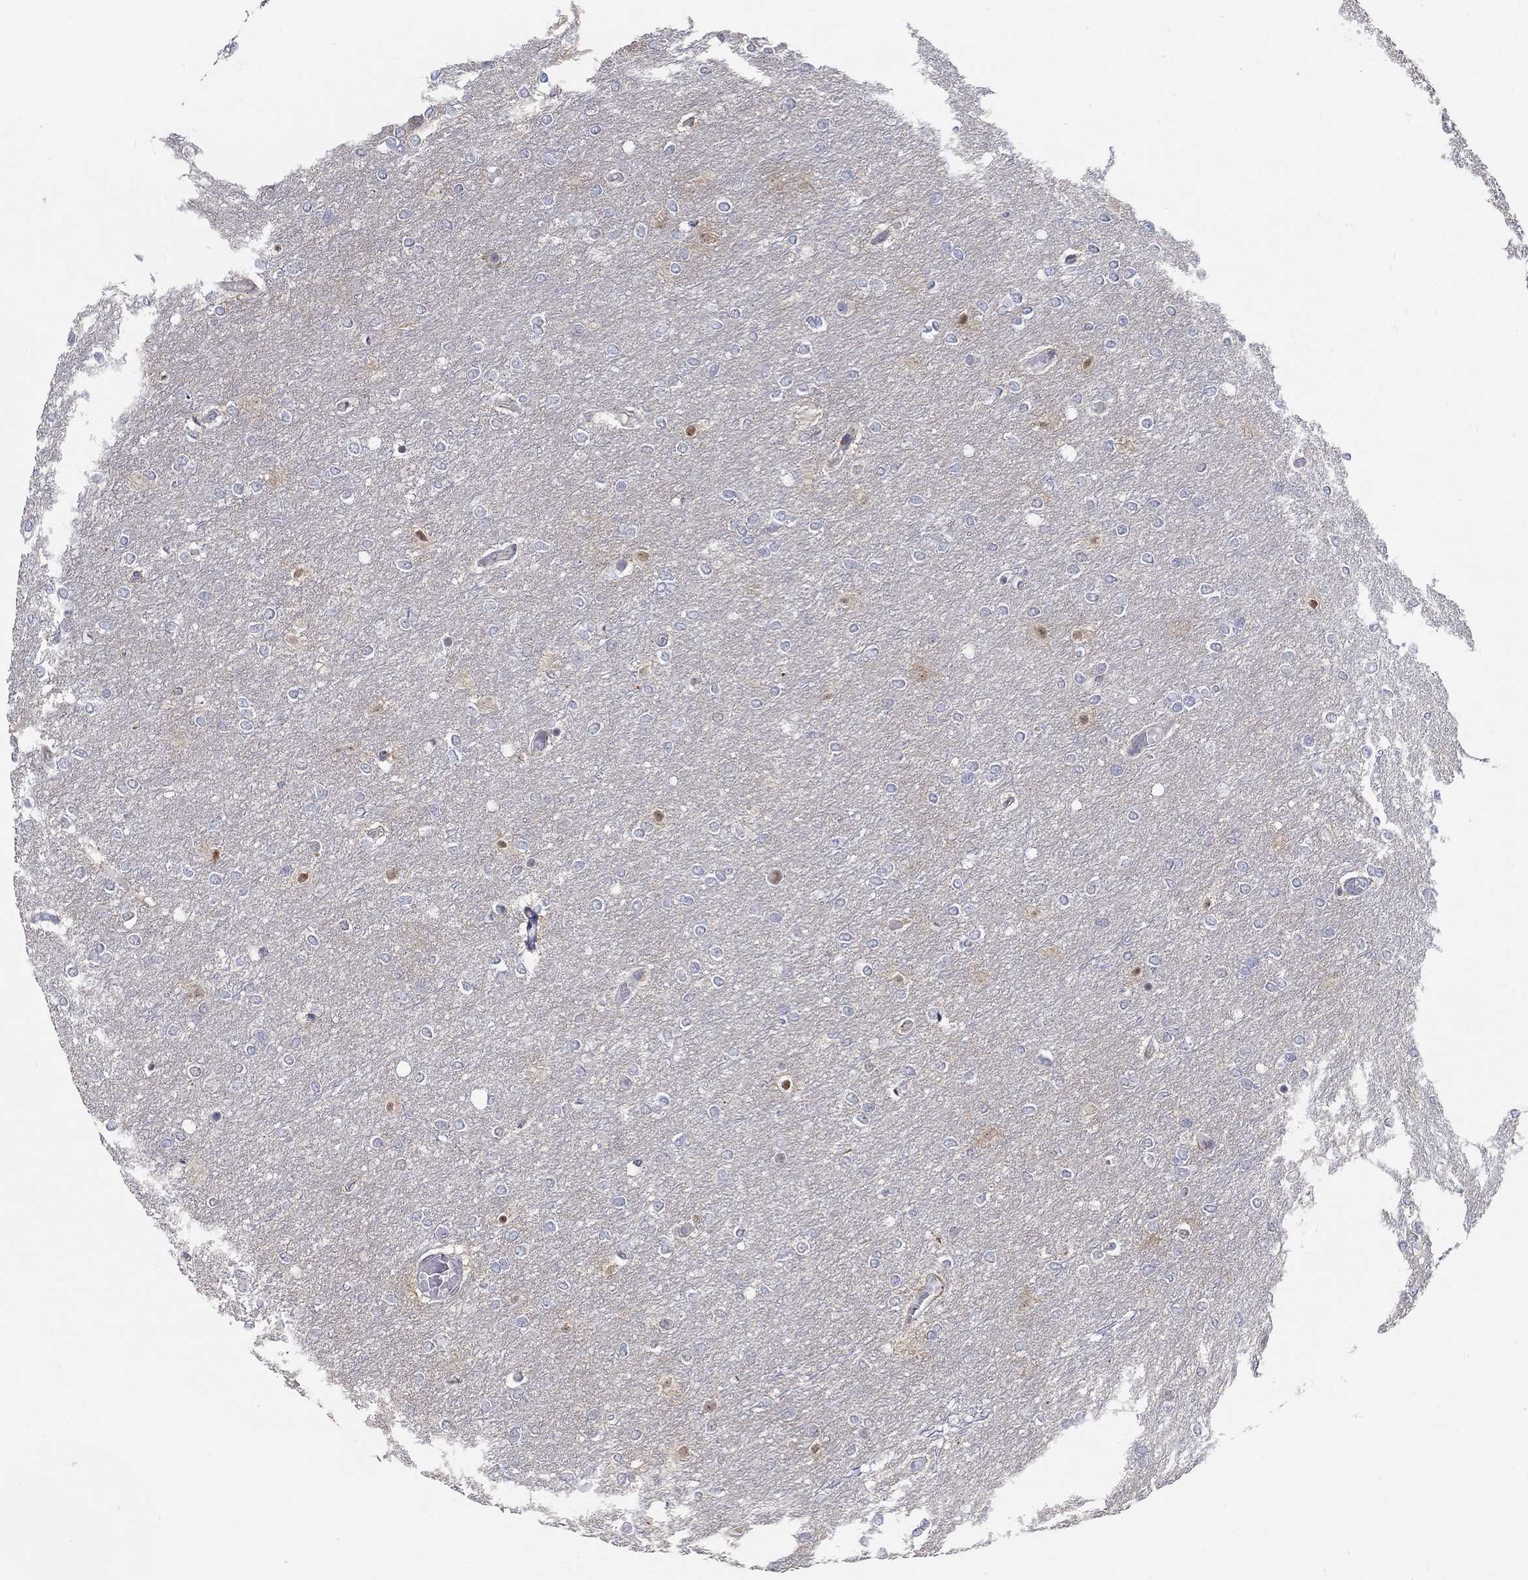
{"staining": {"intensity": "moderate", "quantity": "<25%", "location": "nuclear"}, "tissue": "glioma", "cell_type": "Tumor cells", "image_type": "cancer", "snomed": [{"axis": "morphology", "description": "Glioma, malignant, High grade"}, {"axis": "topography", "description": "Brain"}], "caption": "Immunohistochemical staining of malignant high-grade glioma displays low levels of moderate nuclear protein positivity in approximately <25% of tumor cells. The staining is performed using DAB brown chromogen to label protein expression. The nuclei are counter-stained blue using hematoxylin.", "gene": "FGF2", "patient": {"sex": "female", "age": 61}}